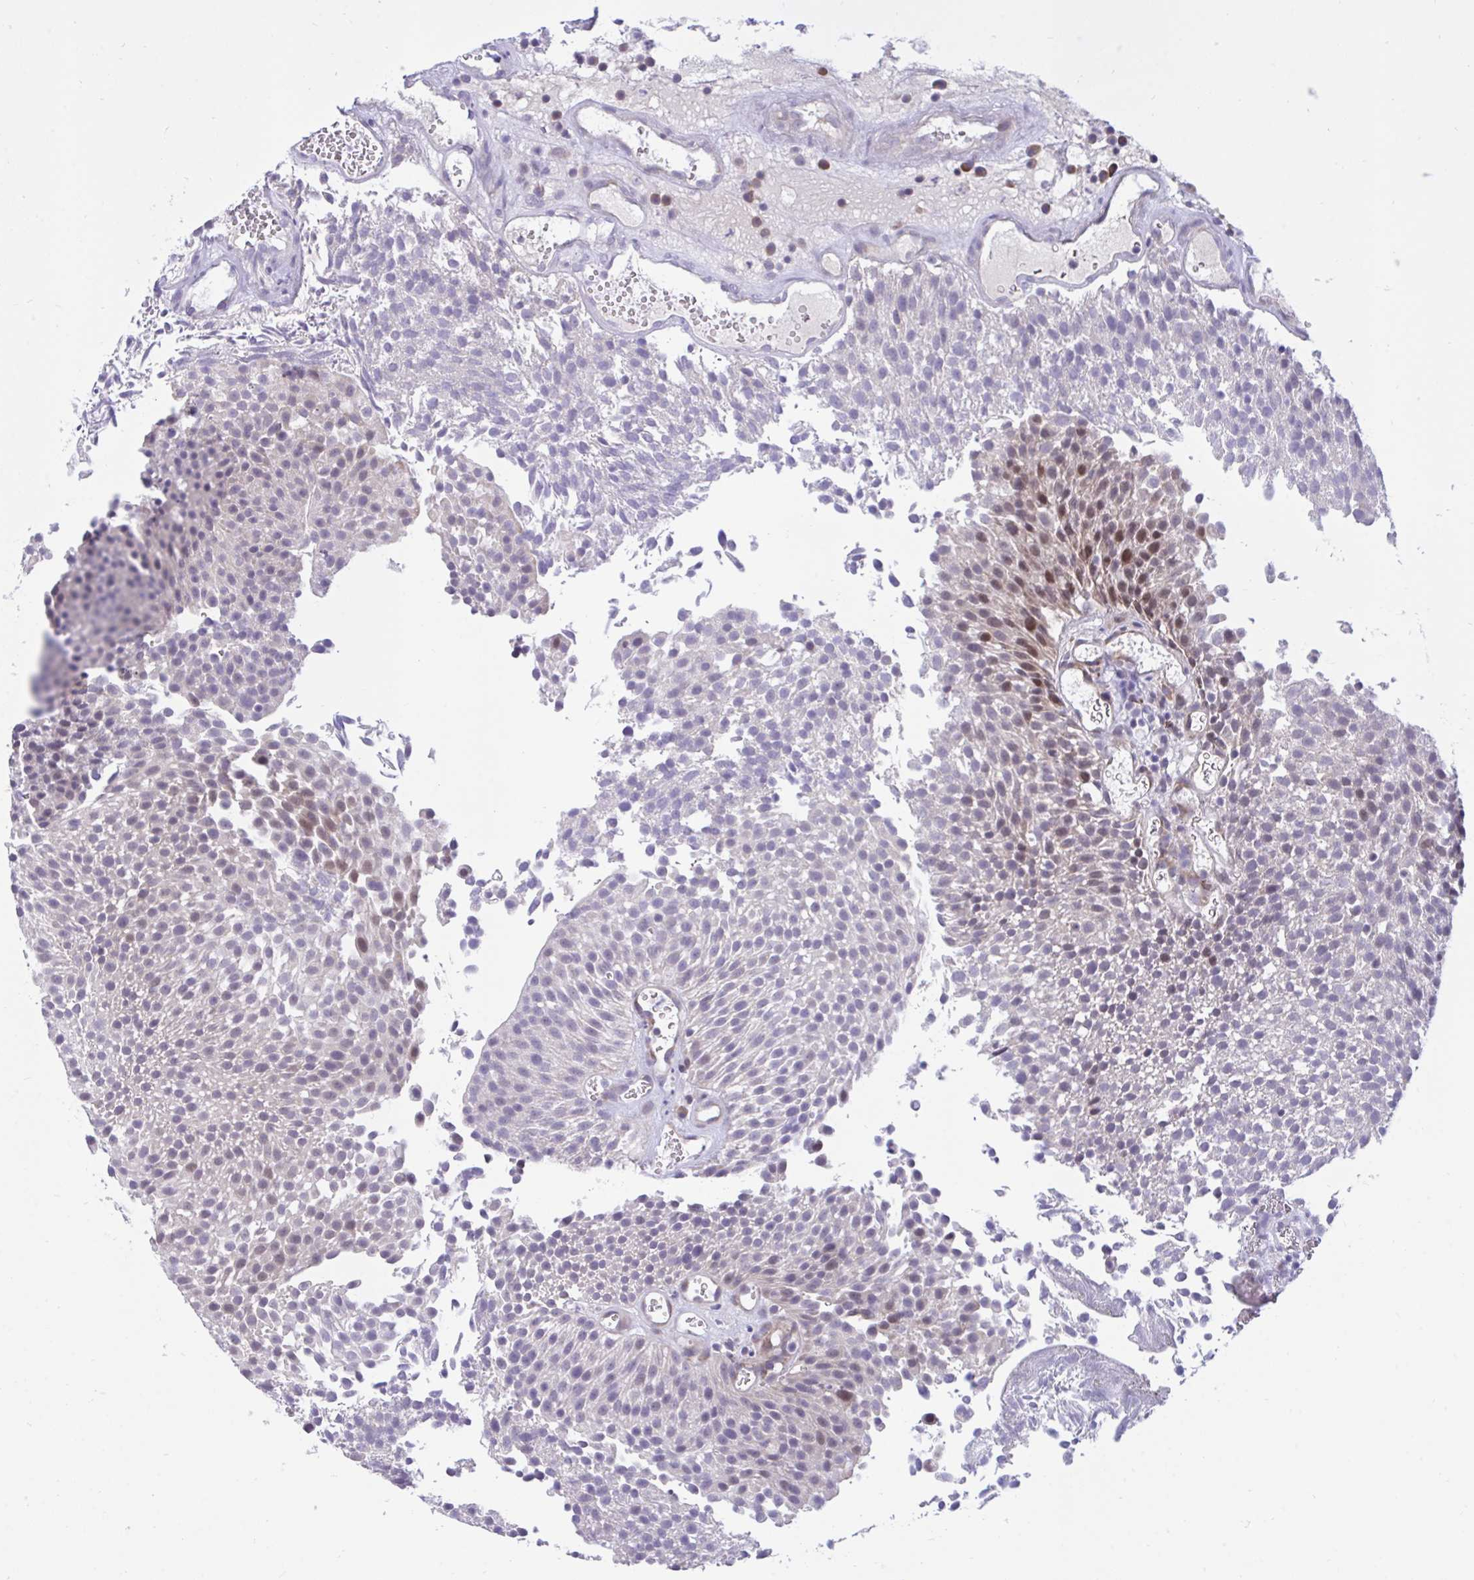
{"staining": {"intensity": "moderate", "quantity": "<25%", "location": "nuclear"}, "tissue": "urothelial cancer", "cell_type": "Tumor cells", "image_type": "cancer", "snomed": [{"axis": "morphology", "description": "Urothelial carcinoma, Low grade"}, {"axis": "topography", "description": "Urinary bladder"}], "caption": "Urothelial cancer was stained to show a protein in brown. There is low levels of moderate nuclear staining in about <25% of tumor cells. (DAB = brown stain, brightfield microscopy at high magnification).", "gene": "EPOP", "patient": {"sex": "female", "age": 79}}